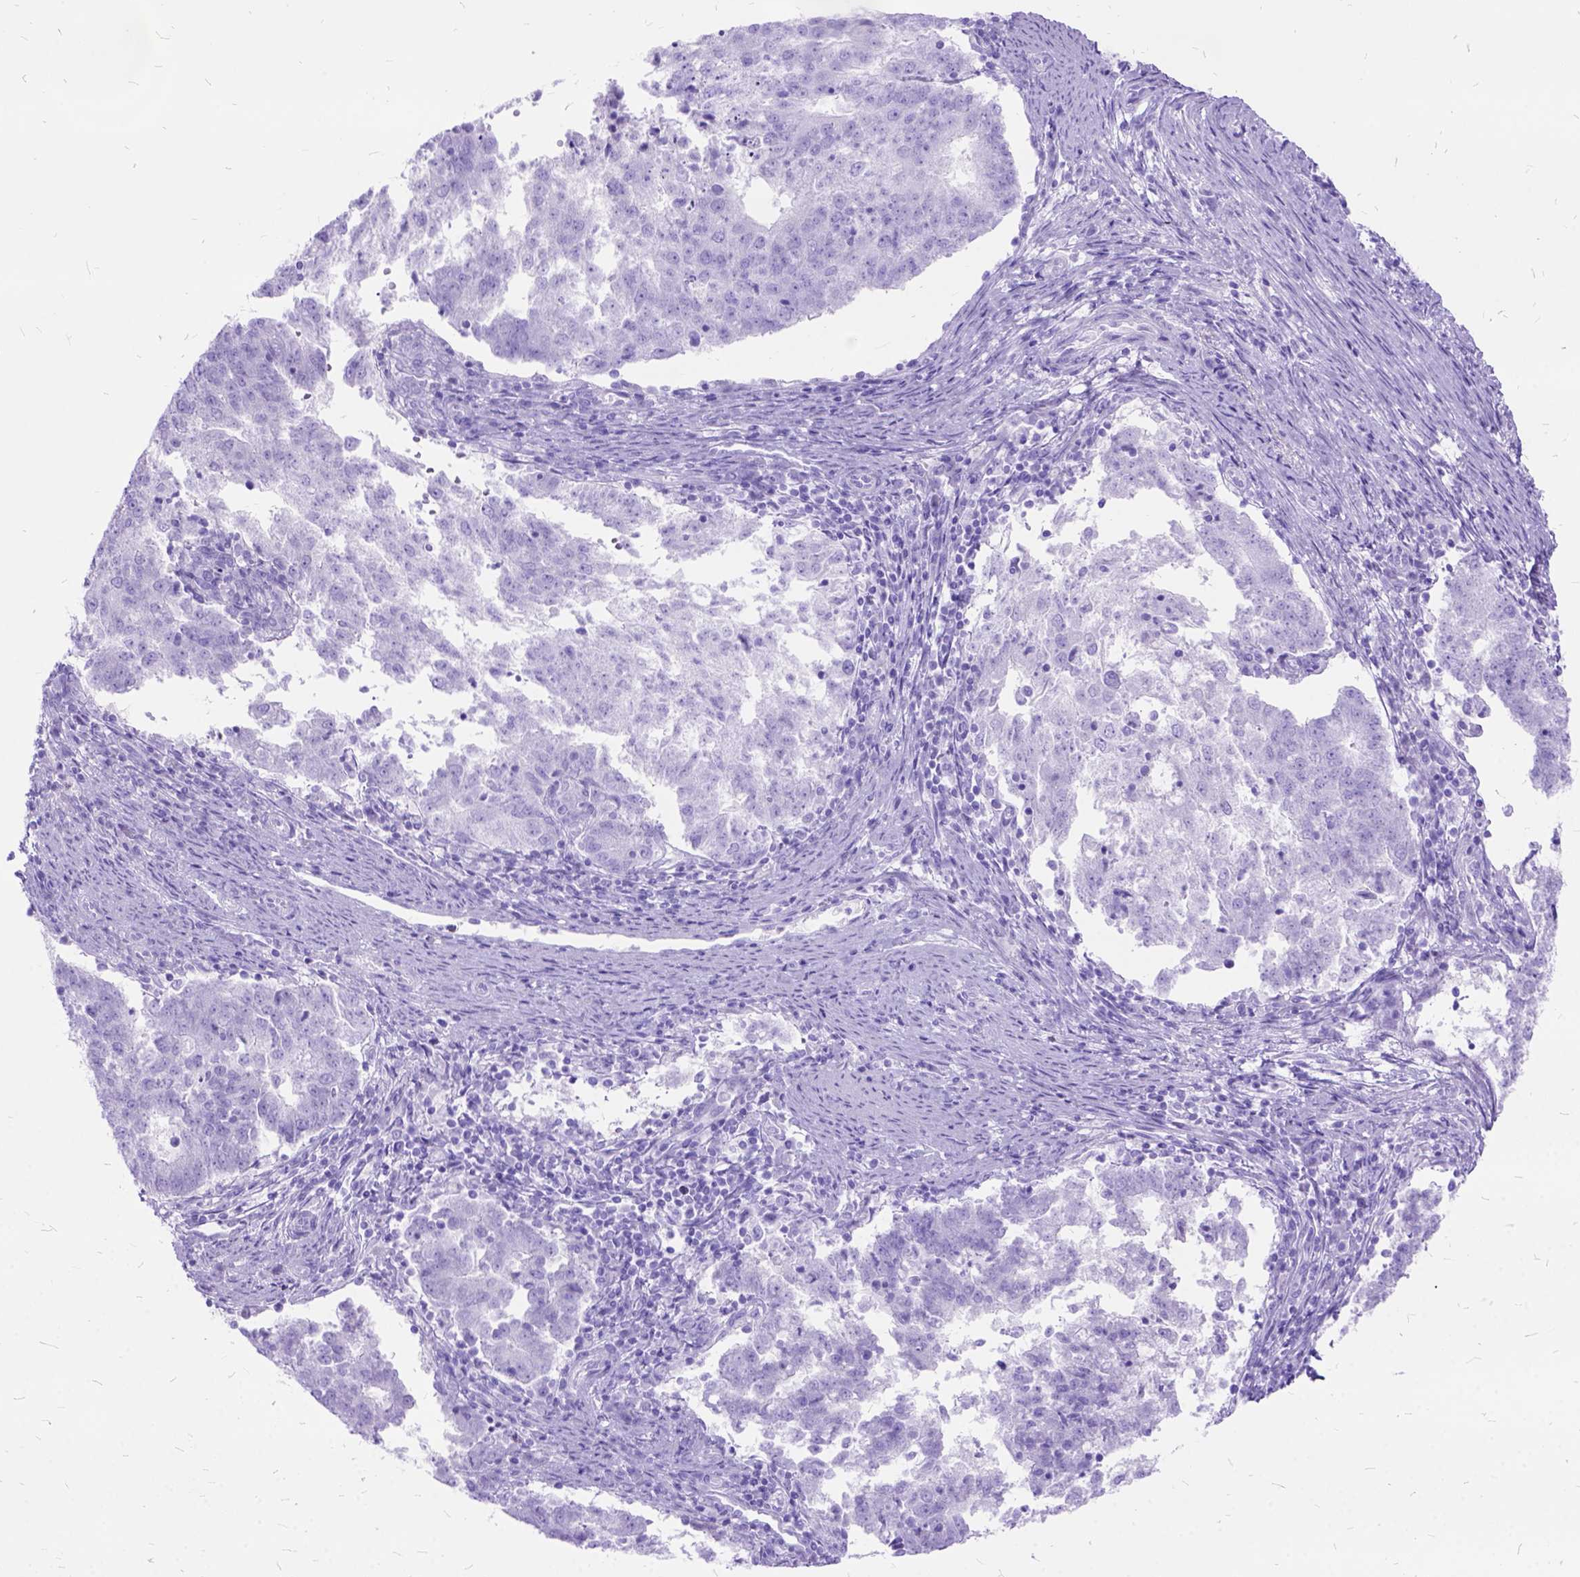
{"staining": {"intensity": "negative", "quantity": "none", "location": "none"}, "tissue": "endometrial cancer", "cell_type": "Tumor cells", "image_type": "cancer", "snomed": [{"axis": "morphology", "description": "Adenocarcinoma, NOS"}, {"axis": "topography", "description": "Endometrium"}], "caption": "Immunohistochemistry (IHC) of endometrial adenocarcinoma reveals no staining in tumor cells. (DAB IHC, high magnification).", "gene": "DNAH2", "patient": {"sex": "female", "age": 82}}